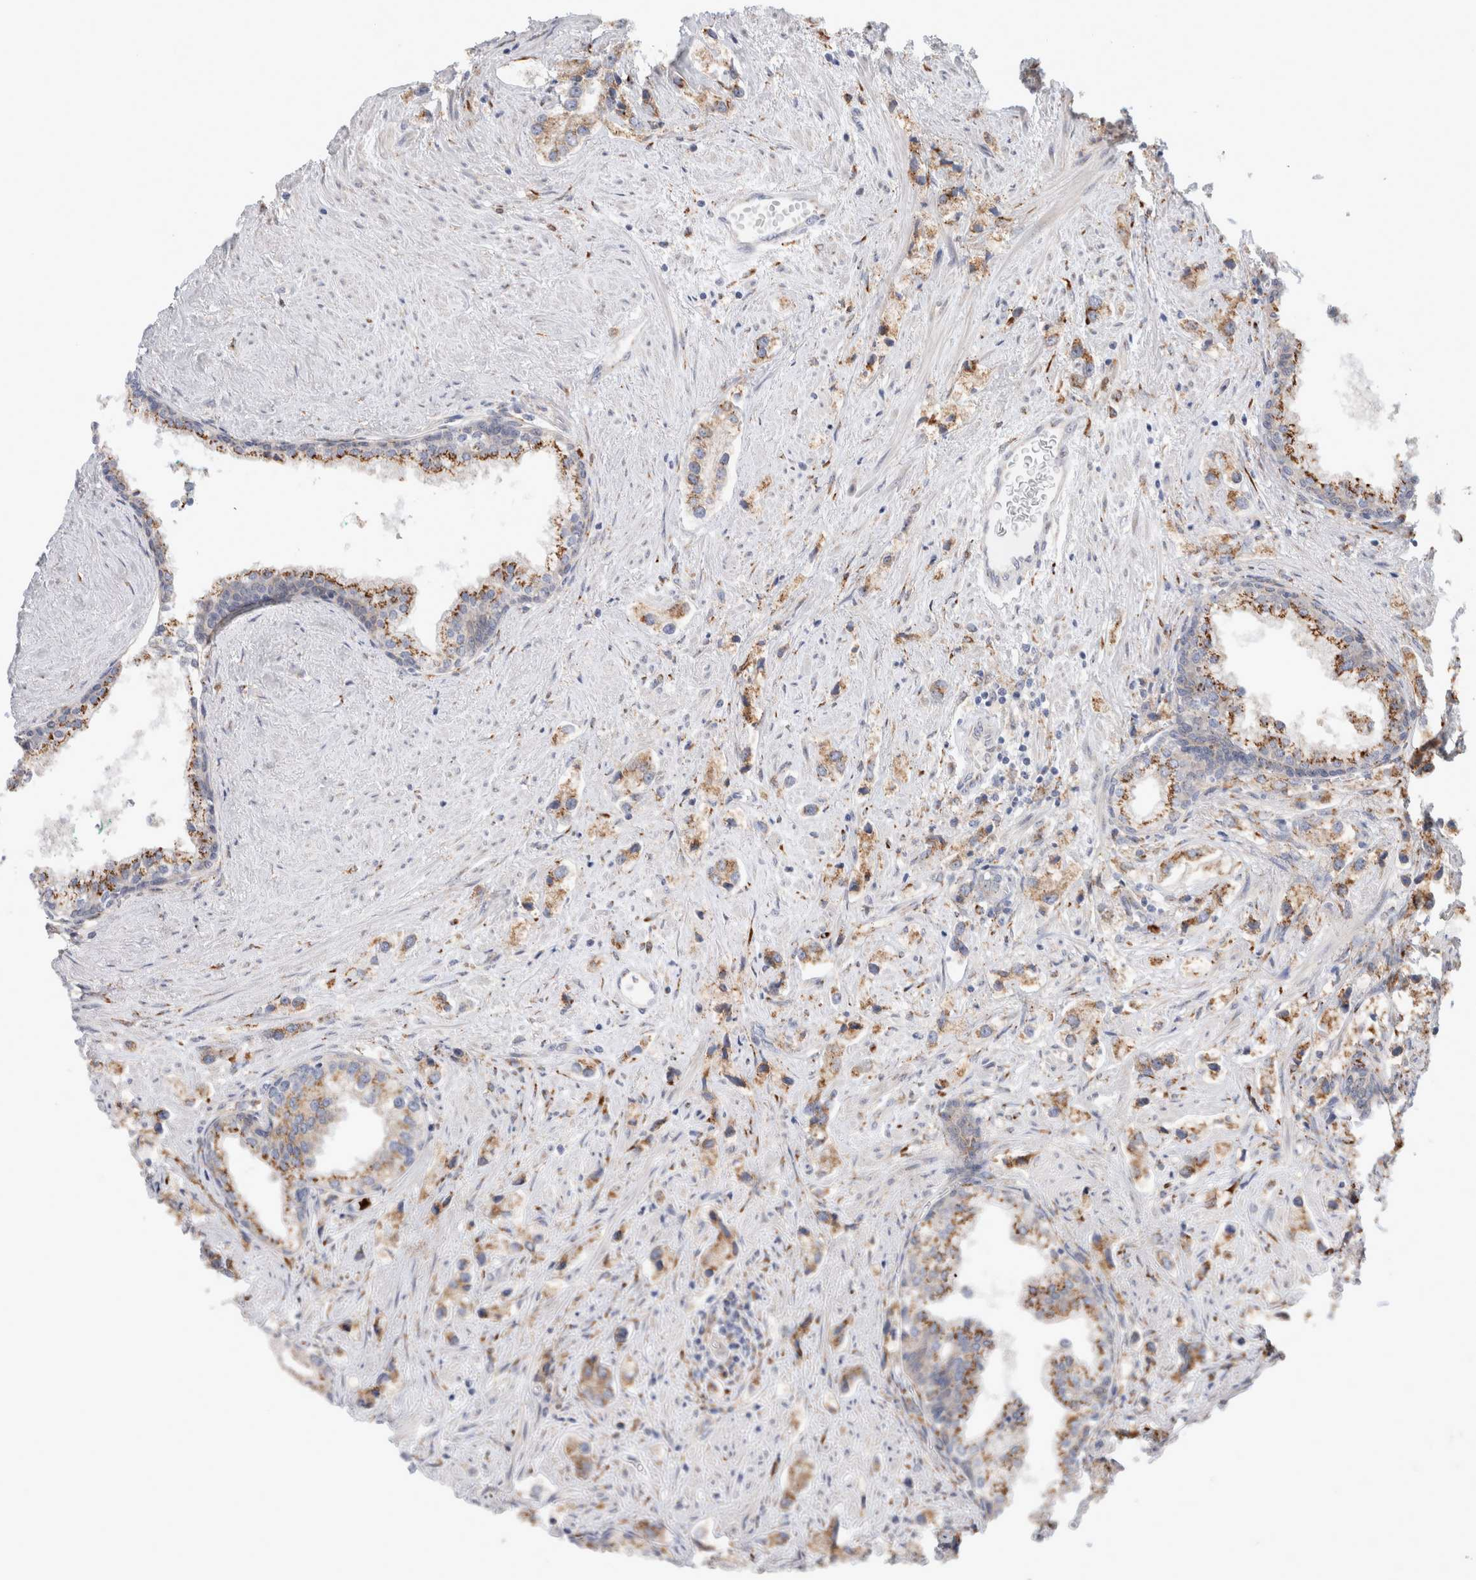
{"staining": {"intensity": "moderate", "quantity": ">75%", "location": "cytoplasmic/membranous"}, "tissue": "prostate cancer", "cell_type": "Tumor cells", "image_type": "cancer", "snomed": [{"axis": "morphology", "description": "Adenocarcinoma, High grade"}, {"axis": "topography", "description": "Prostate"}], "caption": "A brown stain highlights moderate cytoplasmic/membranous staining of a protein in human prostate high-grade adenocarcinoma tumor cells.", "gene": "P4HA1", "patient": {"sex": "male", "age": 66}}